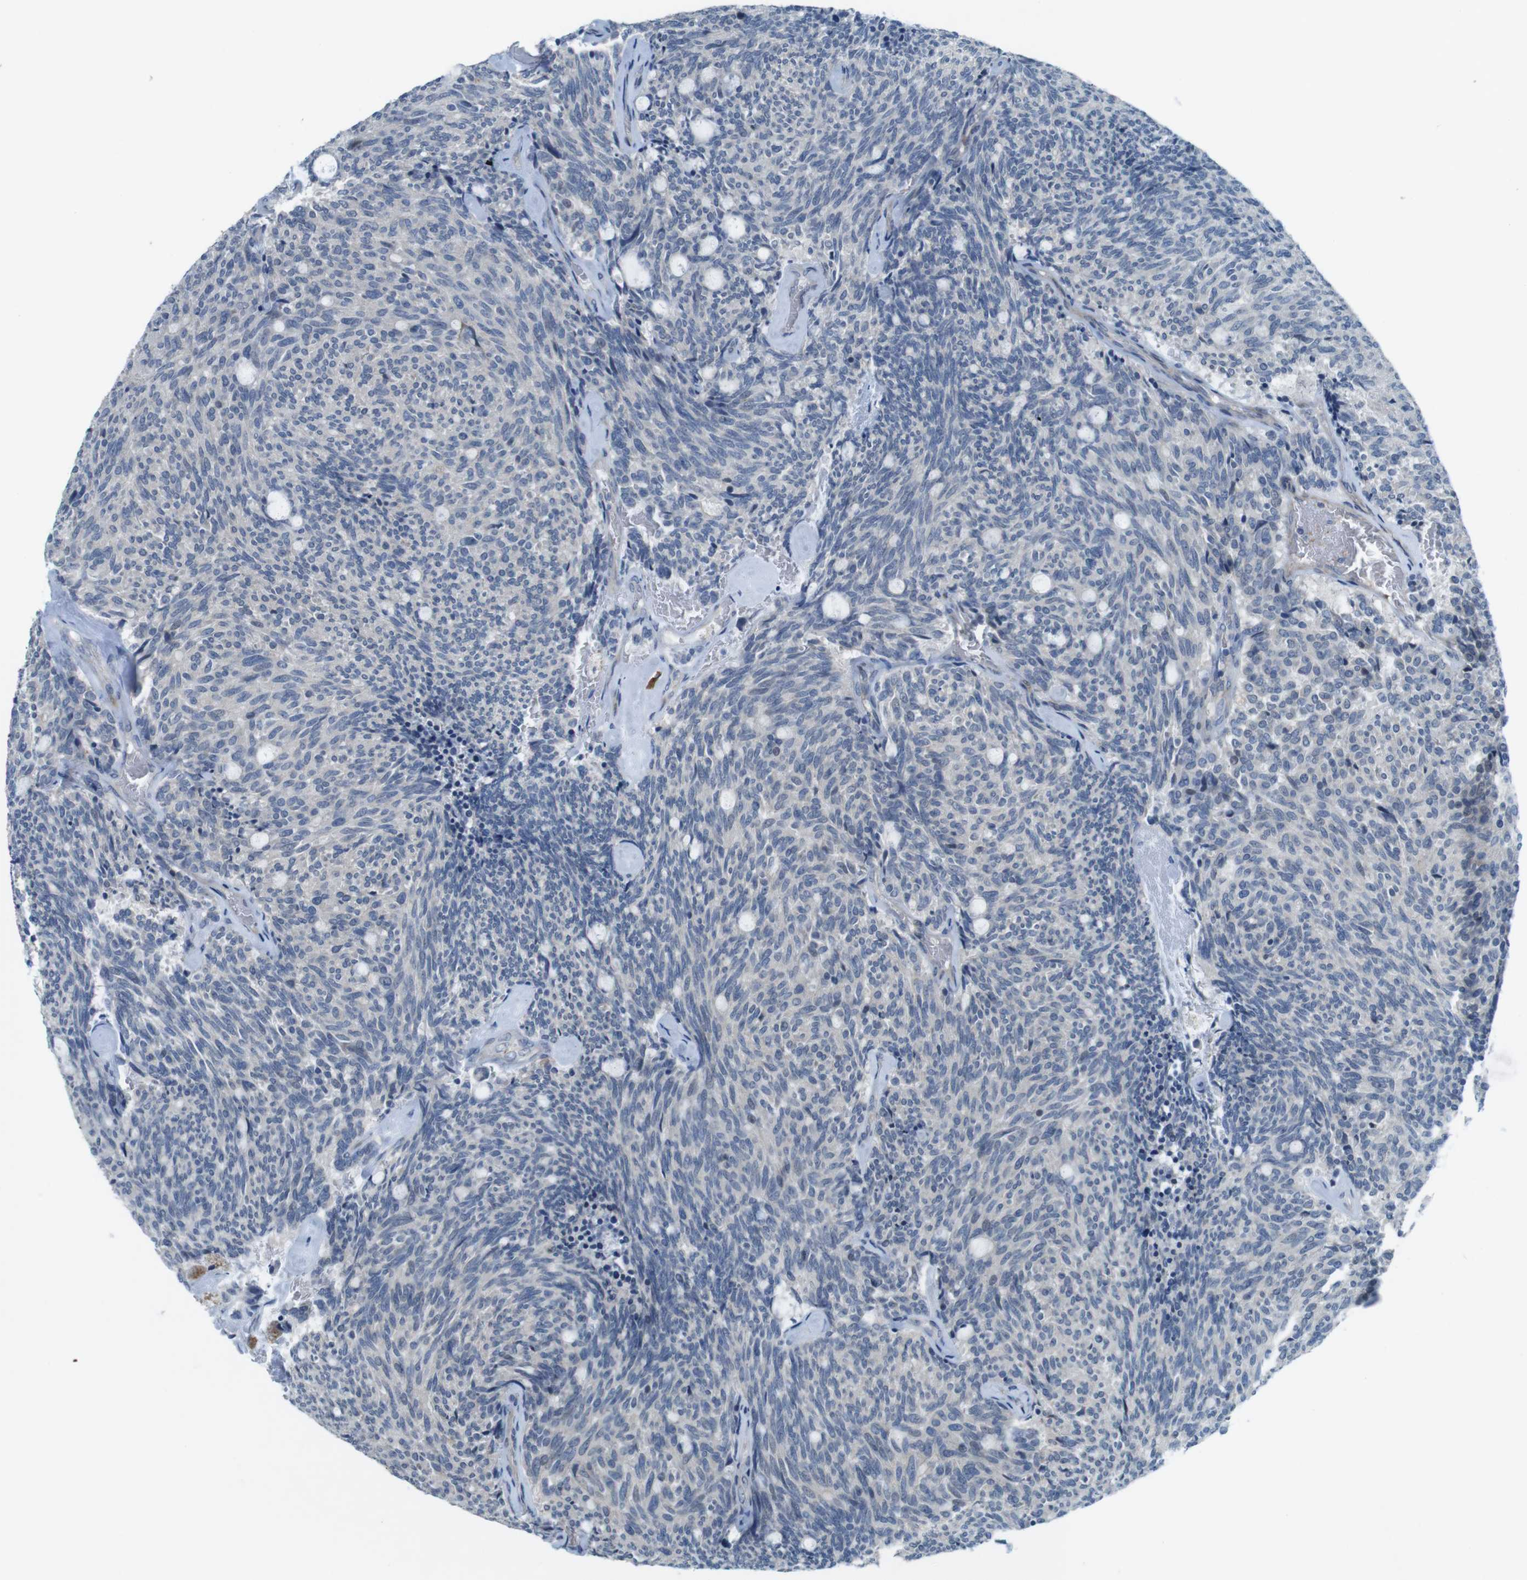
{"staining": {"intensity": "negative", "quantity": "none", "location": "none"}, "tissue": "carcinoid", "cell_type": "Tumor cells", "image_type": "cancer", "snomed": [{"axis": "morphology", "description": "Carcinoid, malignant, NOS"}, {"axis": "topography", "description": "Pancreas"}], "caption": "High magnification brightfield microscopy of malignant carcinoid stained with DAB (3,3'-diaminobenzidine) (brown) and counterstained with hematoxylin (blue): tumor cells show no significant staining. Nuclei are stained in blue.", "gene": "TYW1", "patient": {"sex": "female", "age": 54}}